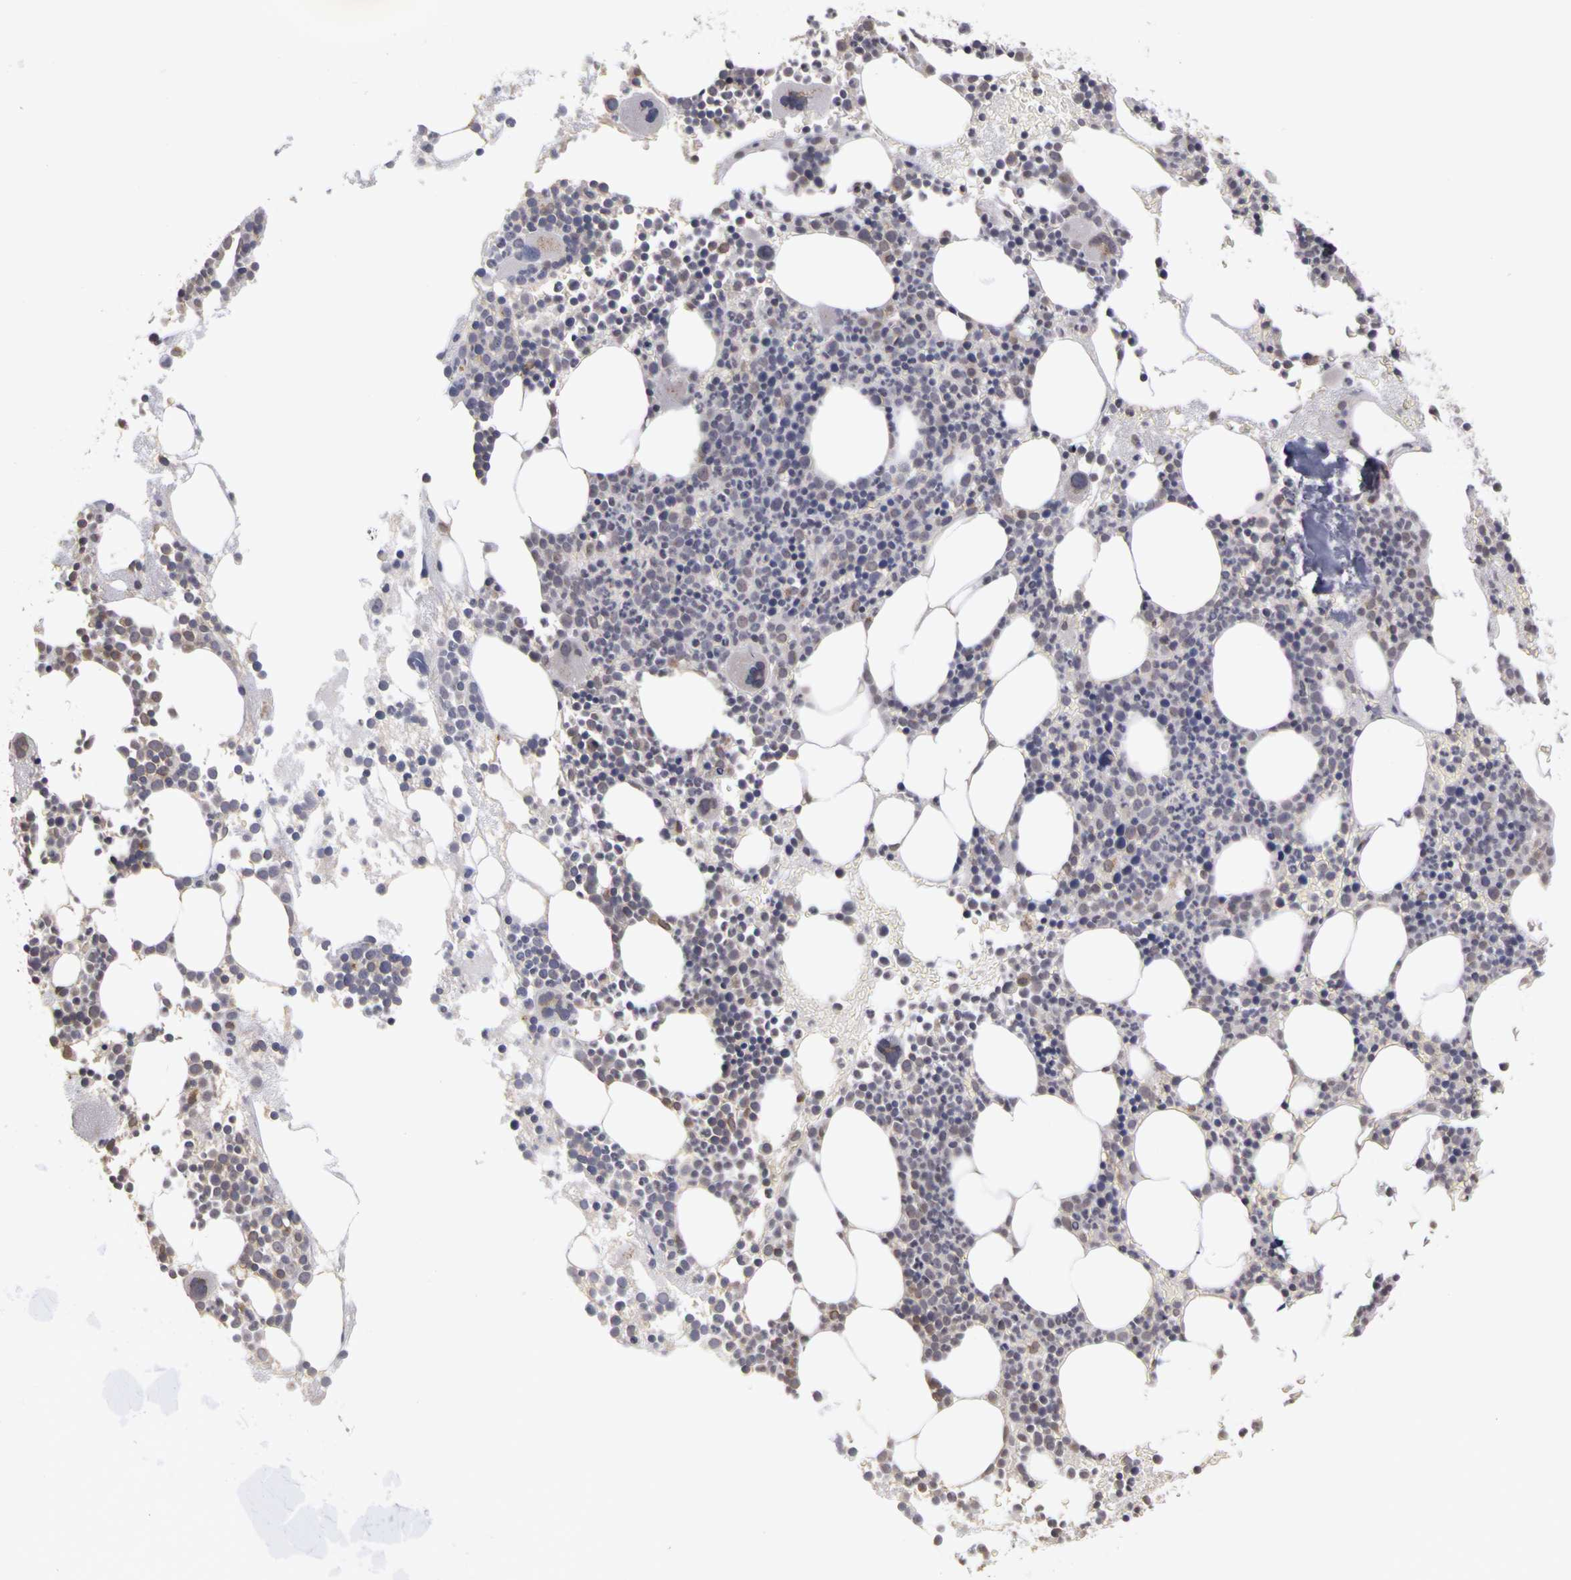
{"staining": {"intensity": "weak", "quantity": "25%-75%", "location": "cytoplasmic/membranous"}, "tissue": "bone marrow", "cell_type": "Hematopoietic cells", "image_type": "normal", "snomed": [{"axis": "morphology", "description": "Normal tissue, NOS"}, {"axis": "topography", "description": "Bone marrow"}], "caption": "IHC image of normal human bone marrow stained for a protein (brown), which exhibits low levels of weak cytoplasmic/membranous staining in about 25%-75% of hematopoietic cells.", "gene": "FRMD7", "patient": {"sex": "male", "age": 75}}